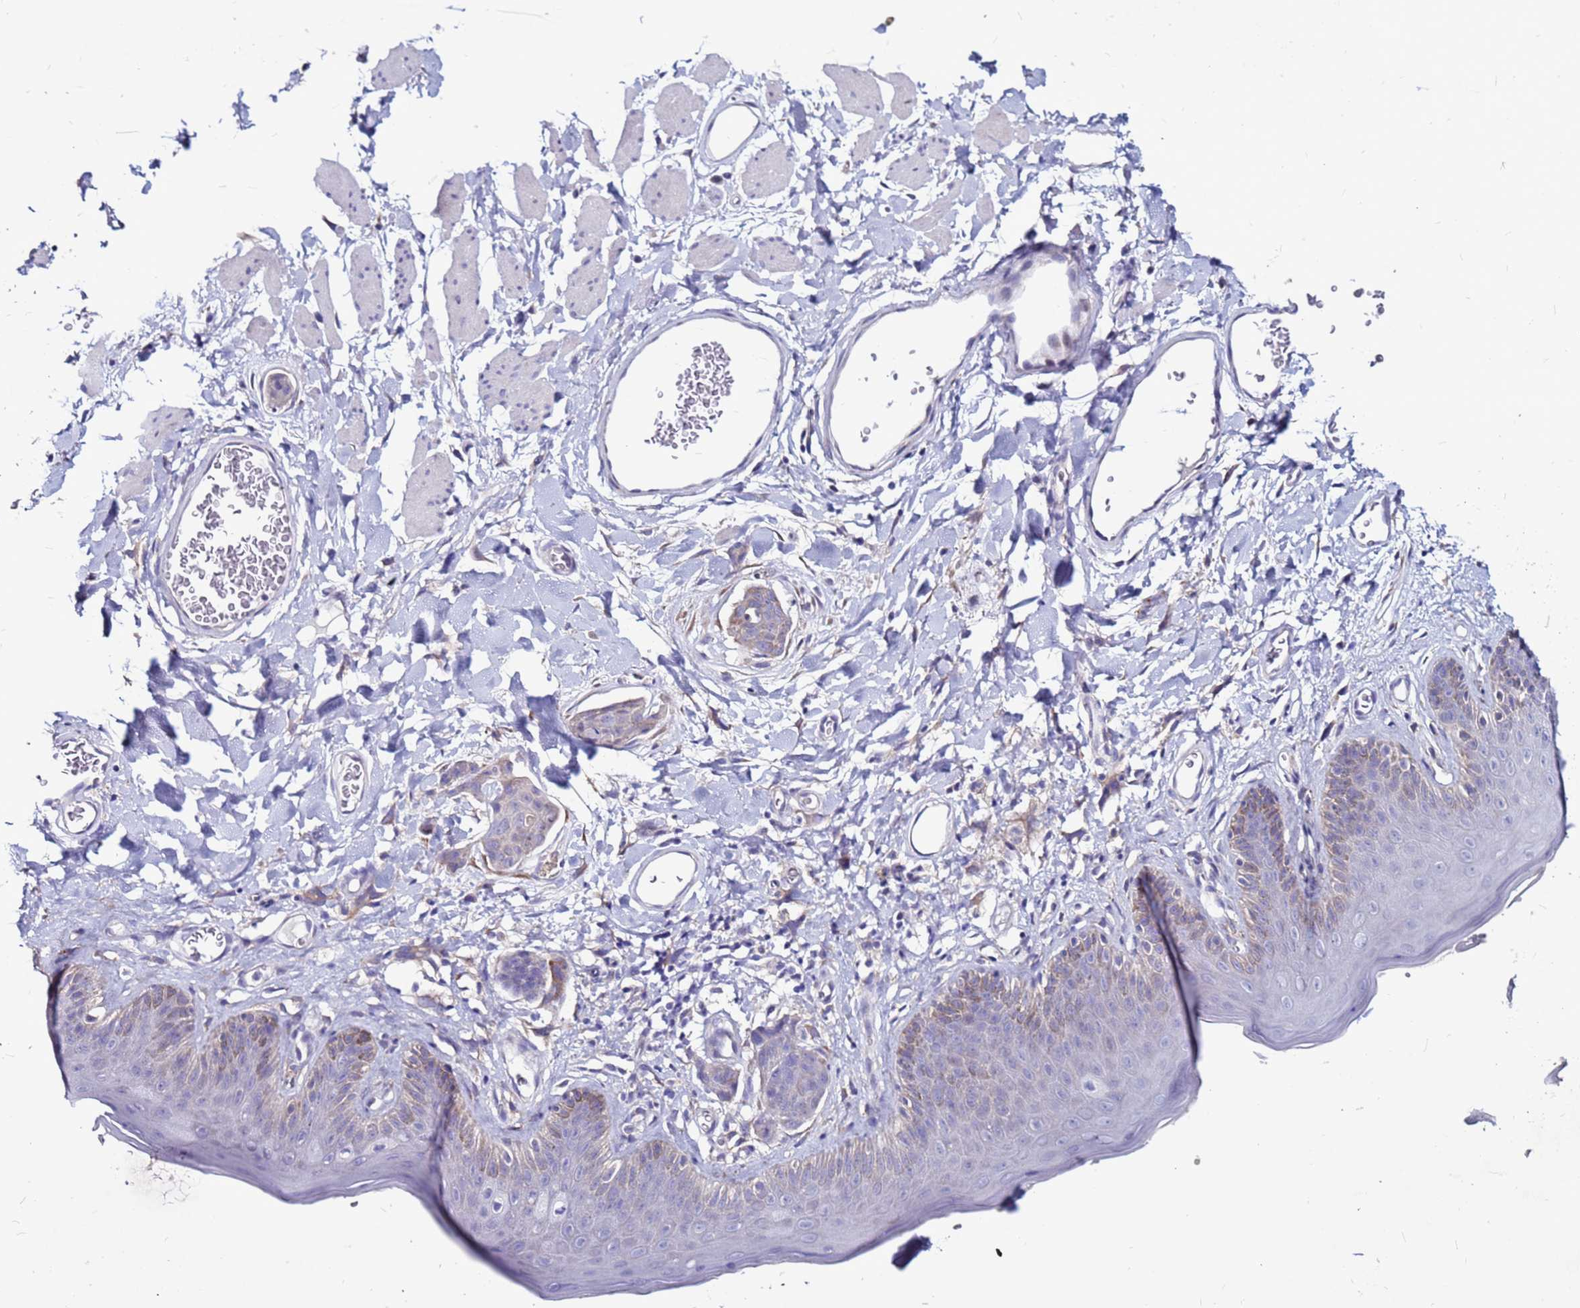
{"staining": {"intensity": "moderate", "quantity": "<25%", "location": "cytoplasmic/membranous"}, "tissue": "skin cancer", "cell_type": "Tumor cells", "image_type": "cancer", "snomed": [{"axis": "morphology", "description": "Squamous cell carcinoma, NOS"}, {"axis": "topography", "description": "Skin"}, {"axis": "topography", "description": "Vulva"}], "caption": "Immunohistochemistry image of neoplastic tissue: skin squamous cell carcinoma stained using immunohistochemistry (IHC) displays low levels of moderate protein expression localized specifically in the cytoplasmic/membranous of tumor cells, appearing as a cytoplasmic/membranous brown color.", "gene": "SLC44A3", "patient": {"sex": "female", "age": 85}}